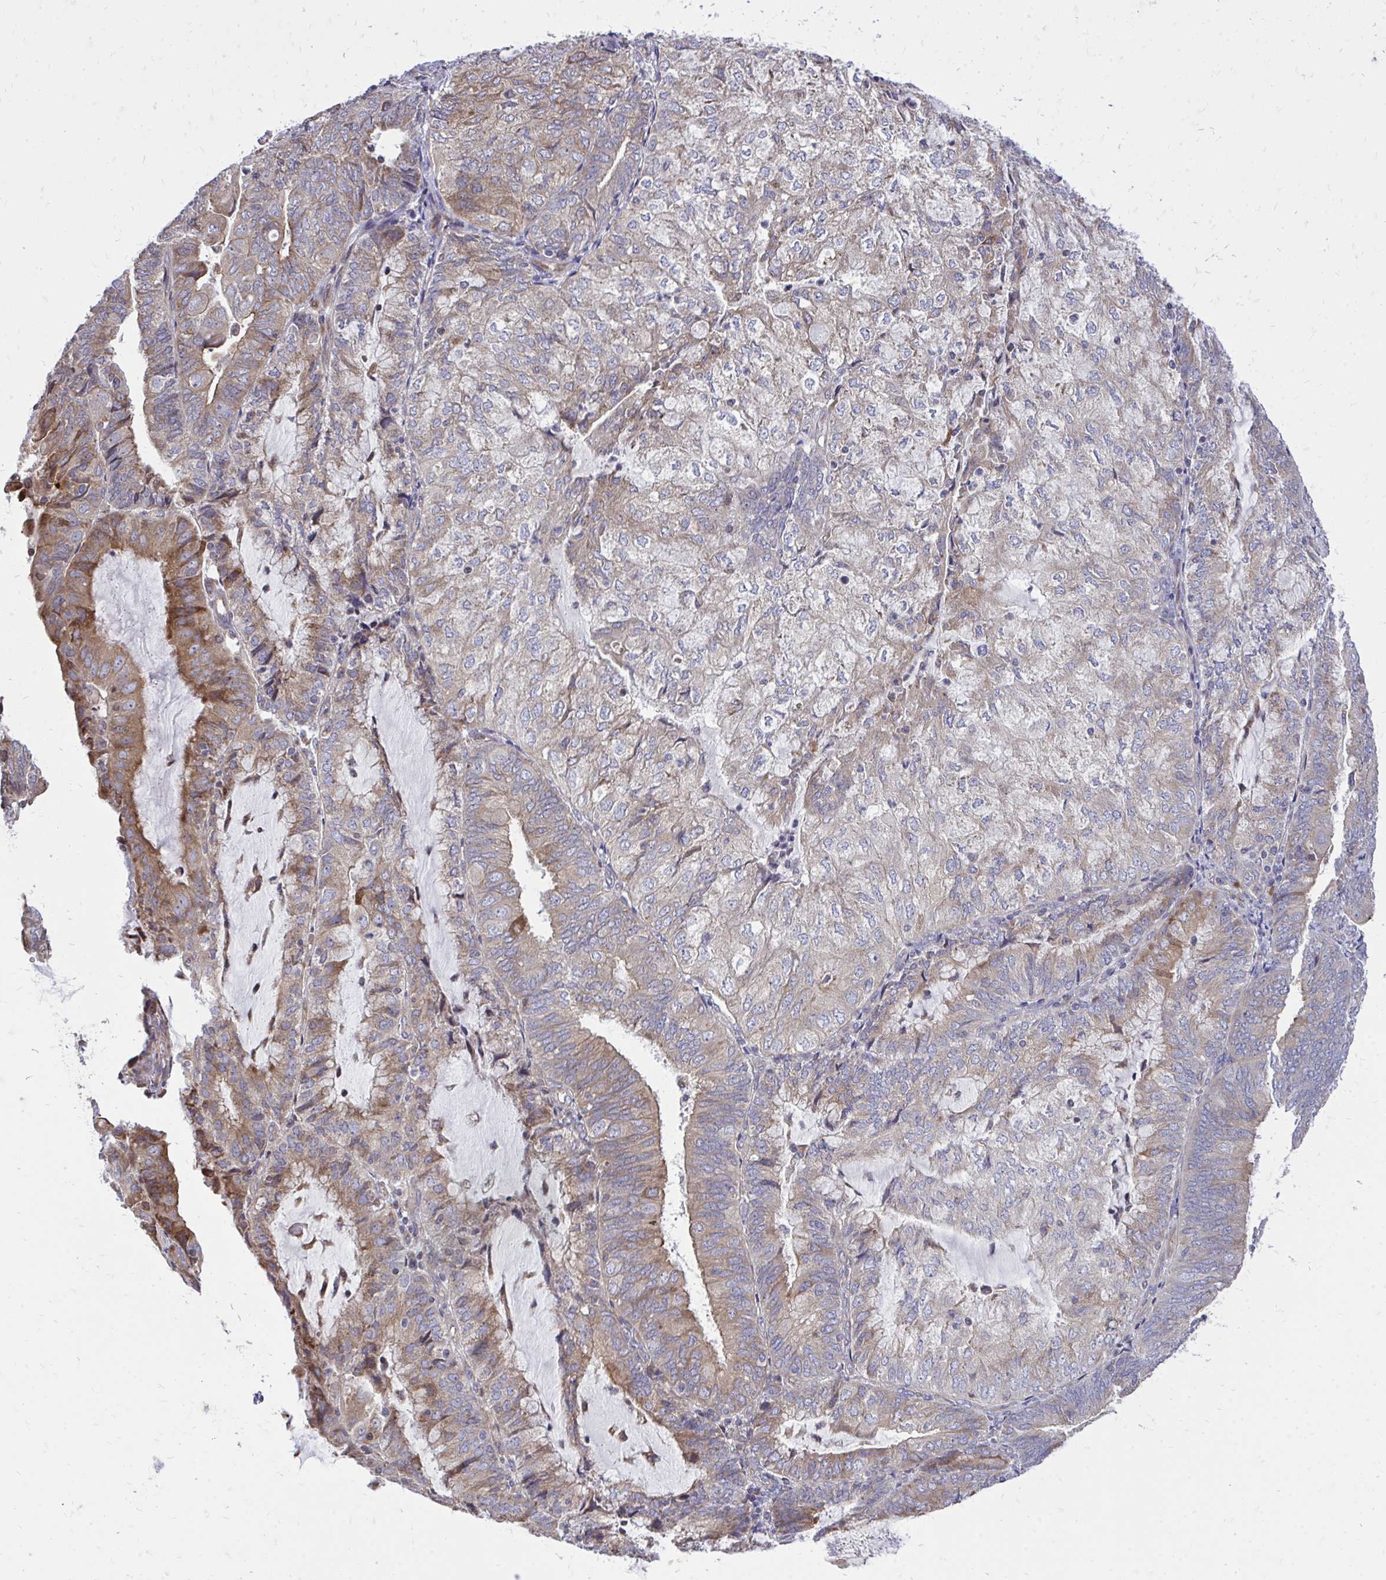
{"staining": {"intensity": "moderate", "quantity": "25%-75%", "location": "cytoplasmic/membranous"}, "tissue": "endometrial cancer", "cell_type": "Tumor cells", "image_type": "cancer", "snomed": [{"axis": "morphology", "description": "Adenocarcinoma, NOS"}, {"axis": "topography", "description": "Endometrium"}], "caption": "About 25%-75% of tumor cells in human endometrial cancer (adenocarcinoma) reveal moderate cytoplasmic/membranous protein positivity as visualized by brown immunohistochemical staining.", "gene": "METTL9", "patient": {"sex": "female", "age": 81}}